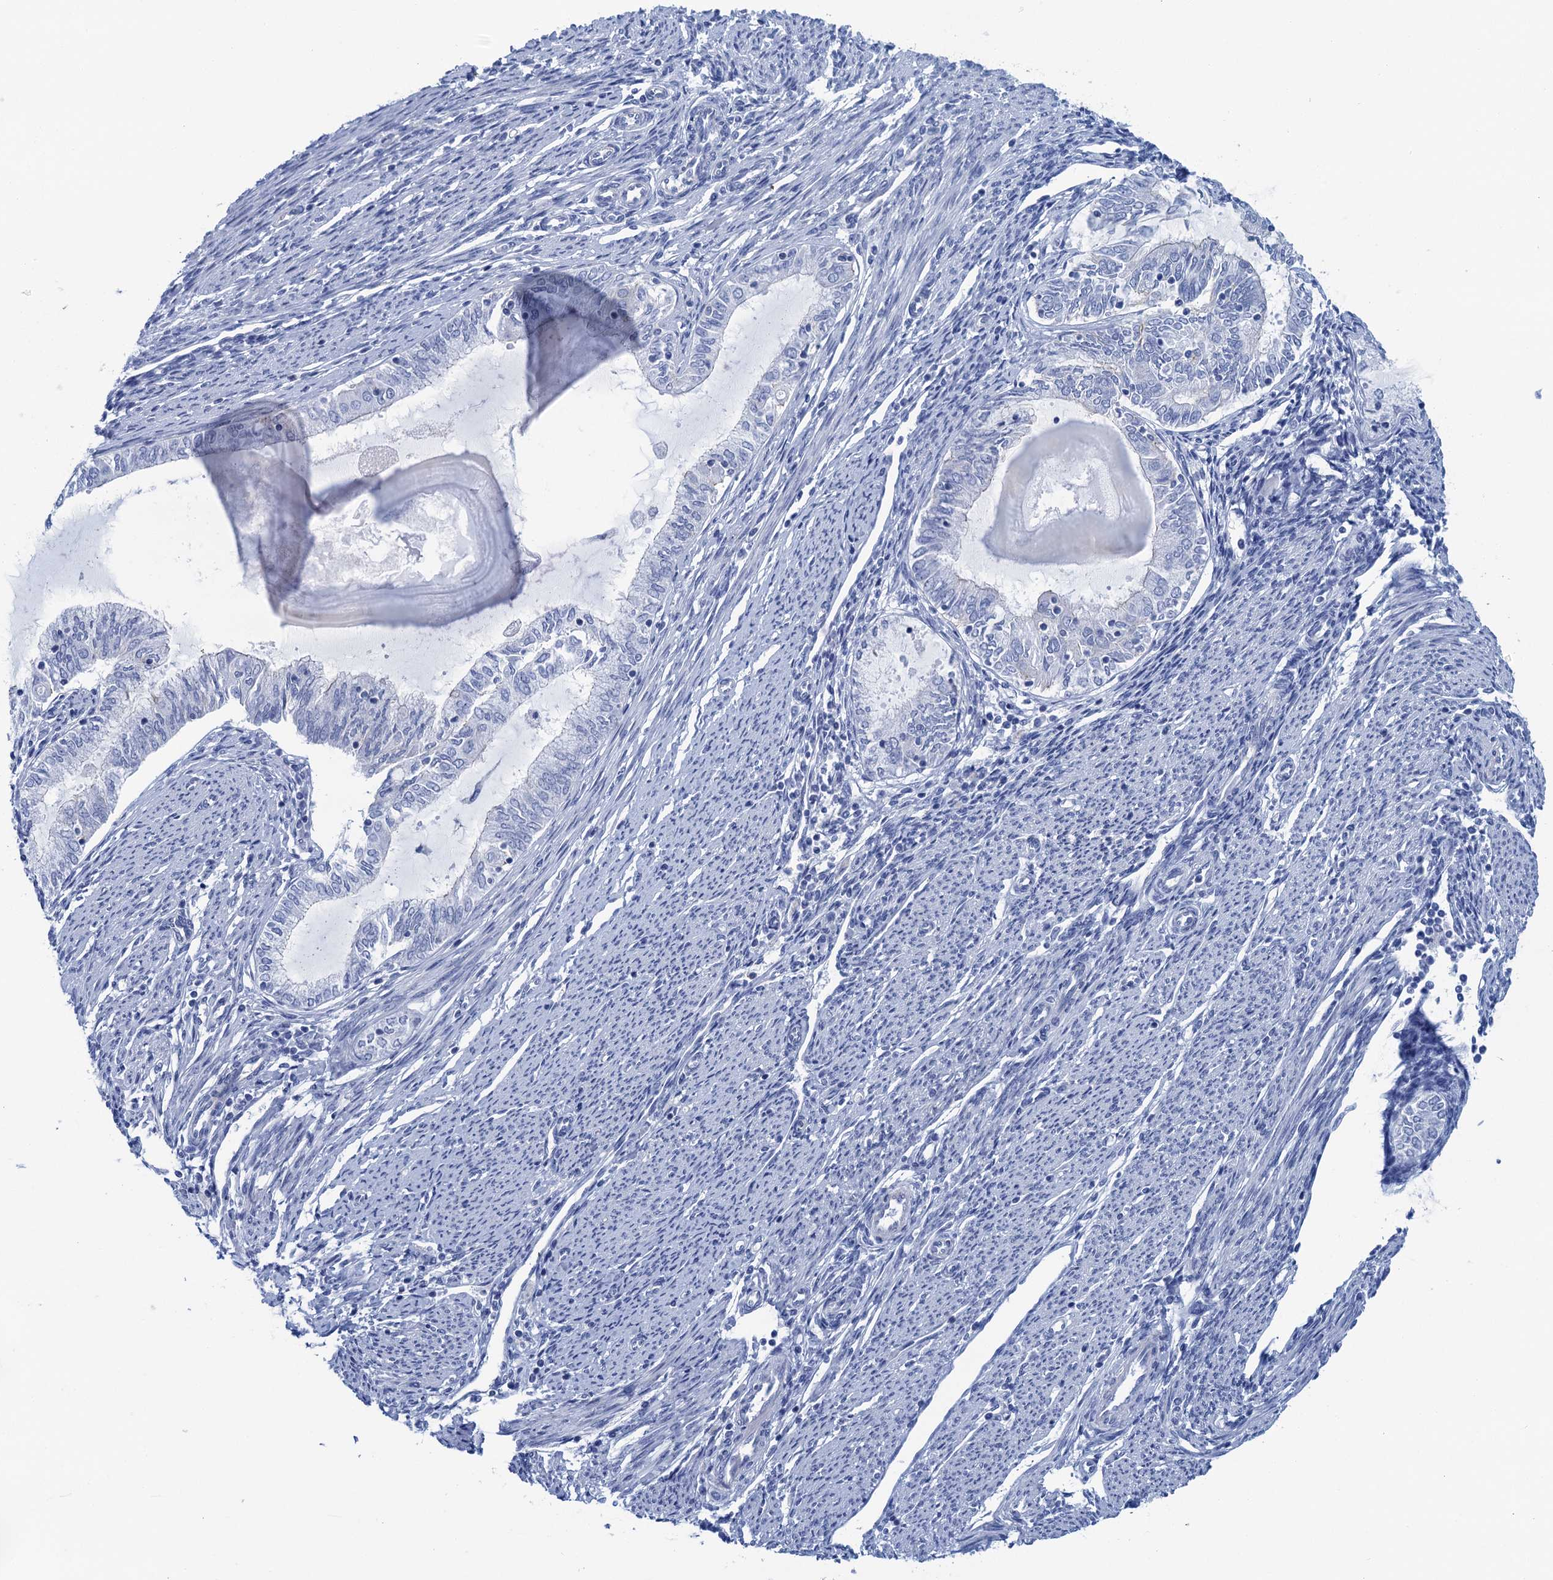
{"staining": {"intensity": "negative", "quantity": "none", "location": "none"}, "tissue": "endometrial cancer", "cell_type": "Tumor cells", "image_type": "cancer", "snomed": [{"axis": "morphology", "description": "Adenocarcinoma, NOS"}, {"axis": "topography", "description": "Endometrium"}], "caption": "Endometrial cancer stained for a protein using immunohistochemistry (IHC) exhibits no expression tumor cells.", "gene": "CALML5", "patient": {"sex": "female", "age": 79}}